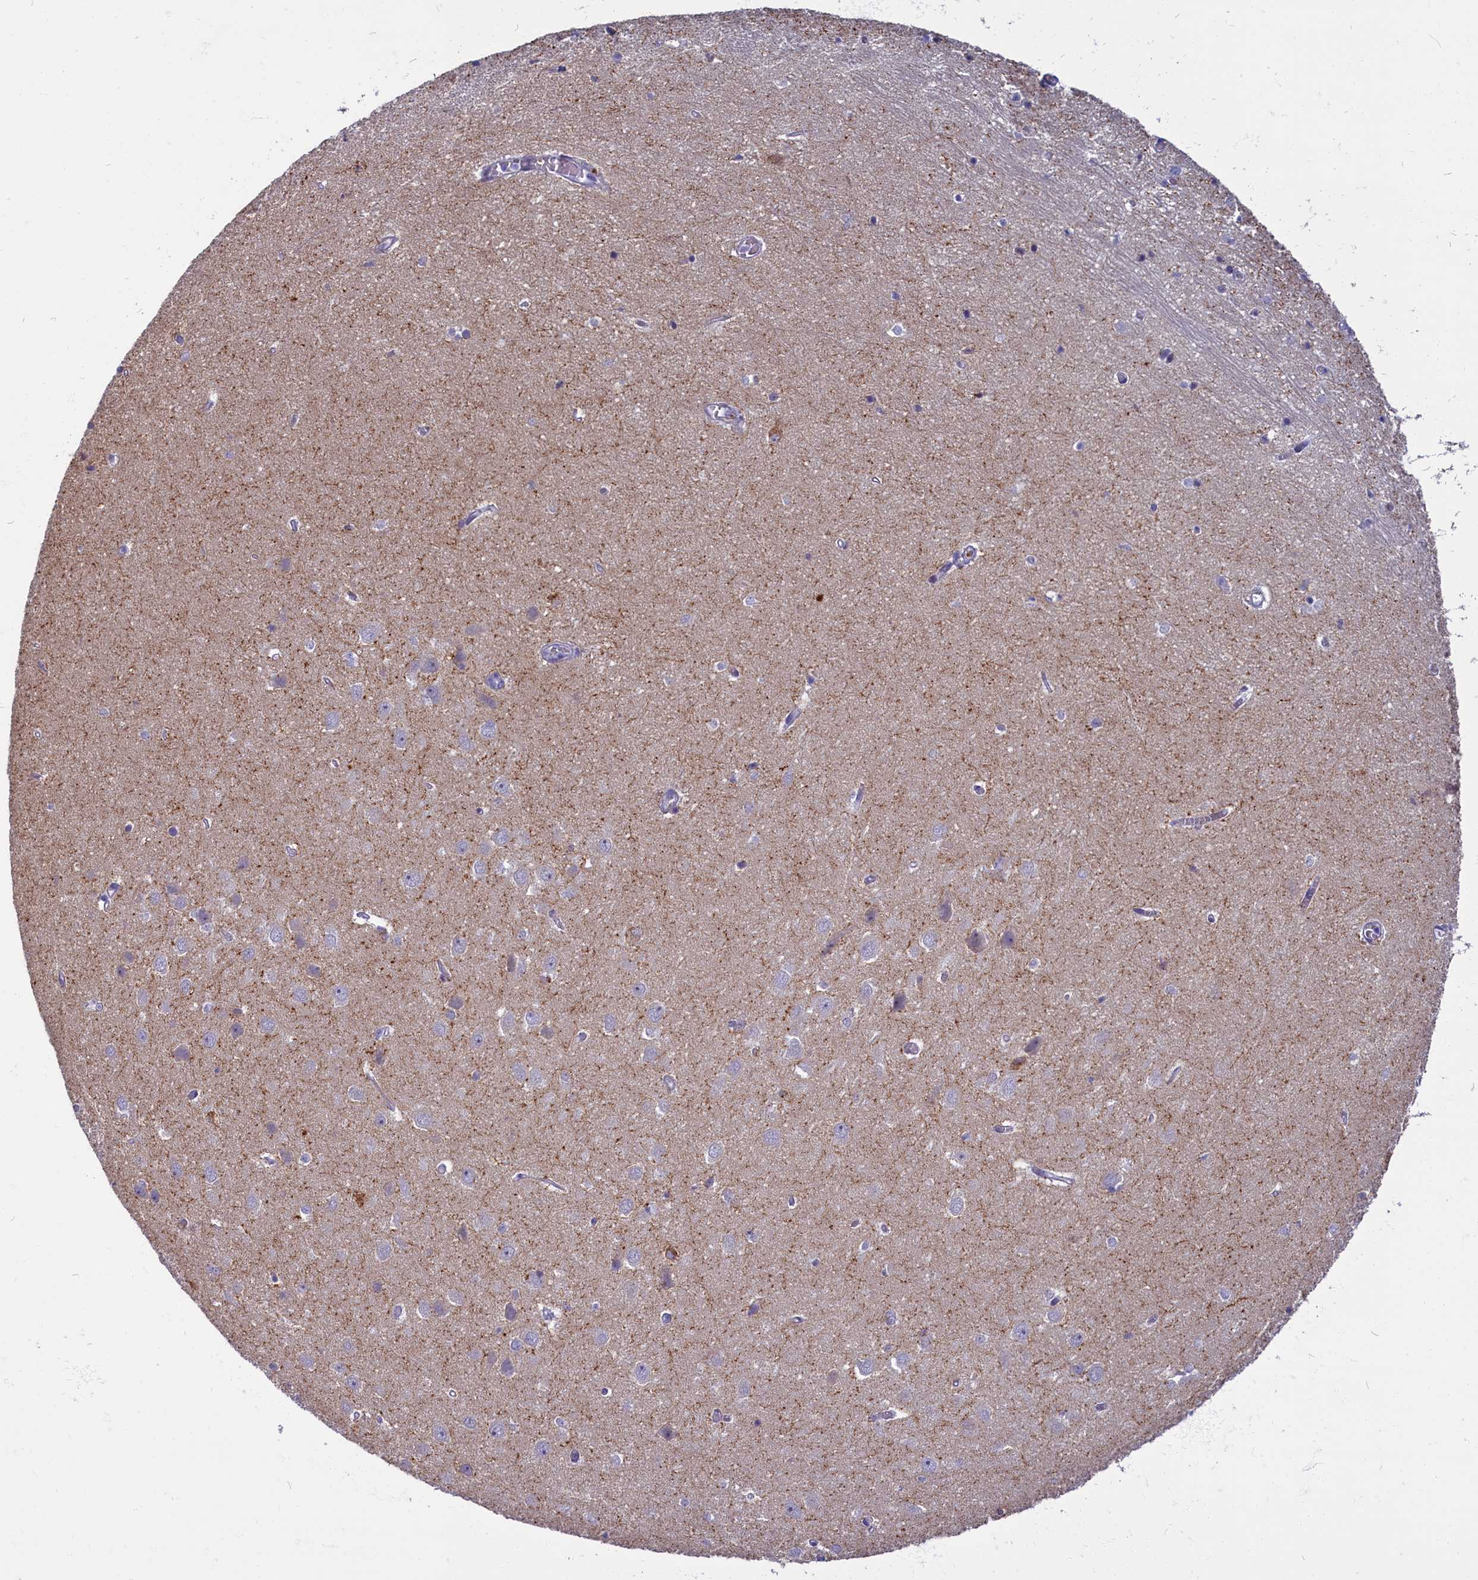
{"staining": {"intensity": "weak", "quantity": "<25%", "location": "cytoplasmic/membranous"}, "tissue": "hippocampus", "cell_type": "Glial cells", "image_type": "normal", "snomed": [{"axis": "morphology", "description": "Normal tissue, NOS"}, {"axis": "topography", "description": "Hippocampus"}], "caption": "Immunohistochemistry photomicrograph of unremarkable human hippocampus stained for a protein (brown), which reveals no positivity in glial cells. (Immunohistochemistry, brightfield microscopy, high magnification).", "gene": "SV2C", "patient": {"sex": "female", "age": 64}}